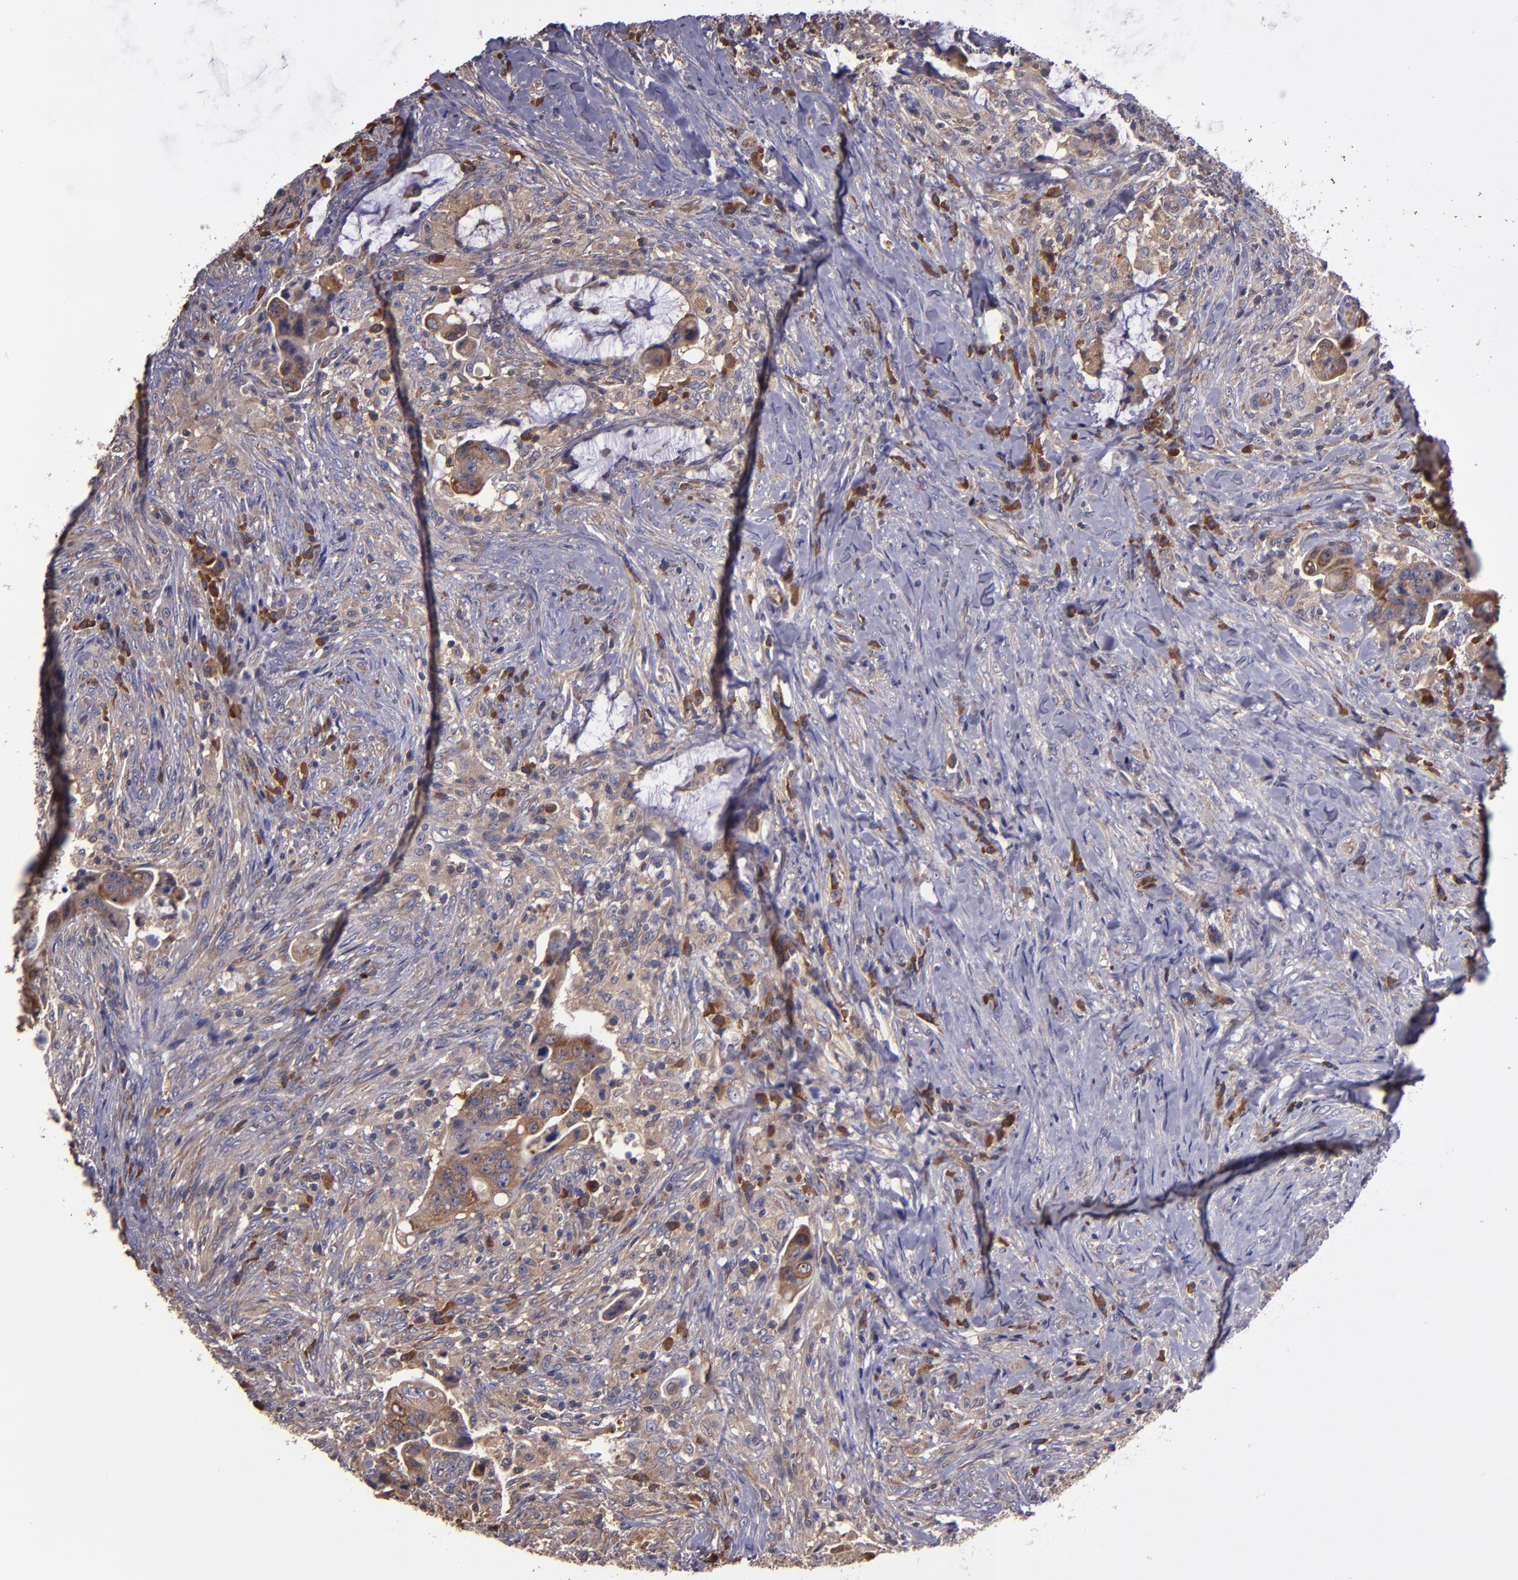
{"staining": {"intensity": "moderate", "quantity": "25%-75%", "location": "cytoplasmic/membranous"}, "tissue": "colorectal cancer", "cell_type": "Tumor cells", "image_type": "cancer", "snomed": [{"axis": "morphology", "description": "Adenocarcinoma, NOS"}, {"axis": "topography", "description": "Rectum"}], "caption": "Colorectal cancer (adenocarcinoma) stained for a protein (brown) demonstrates moderate cytoplasmic/membranous positive staining in about 25%-75% of tumor cells.", "gene": "CARS1", "patient": {"sex": "female", "age": 71}}